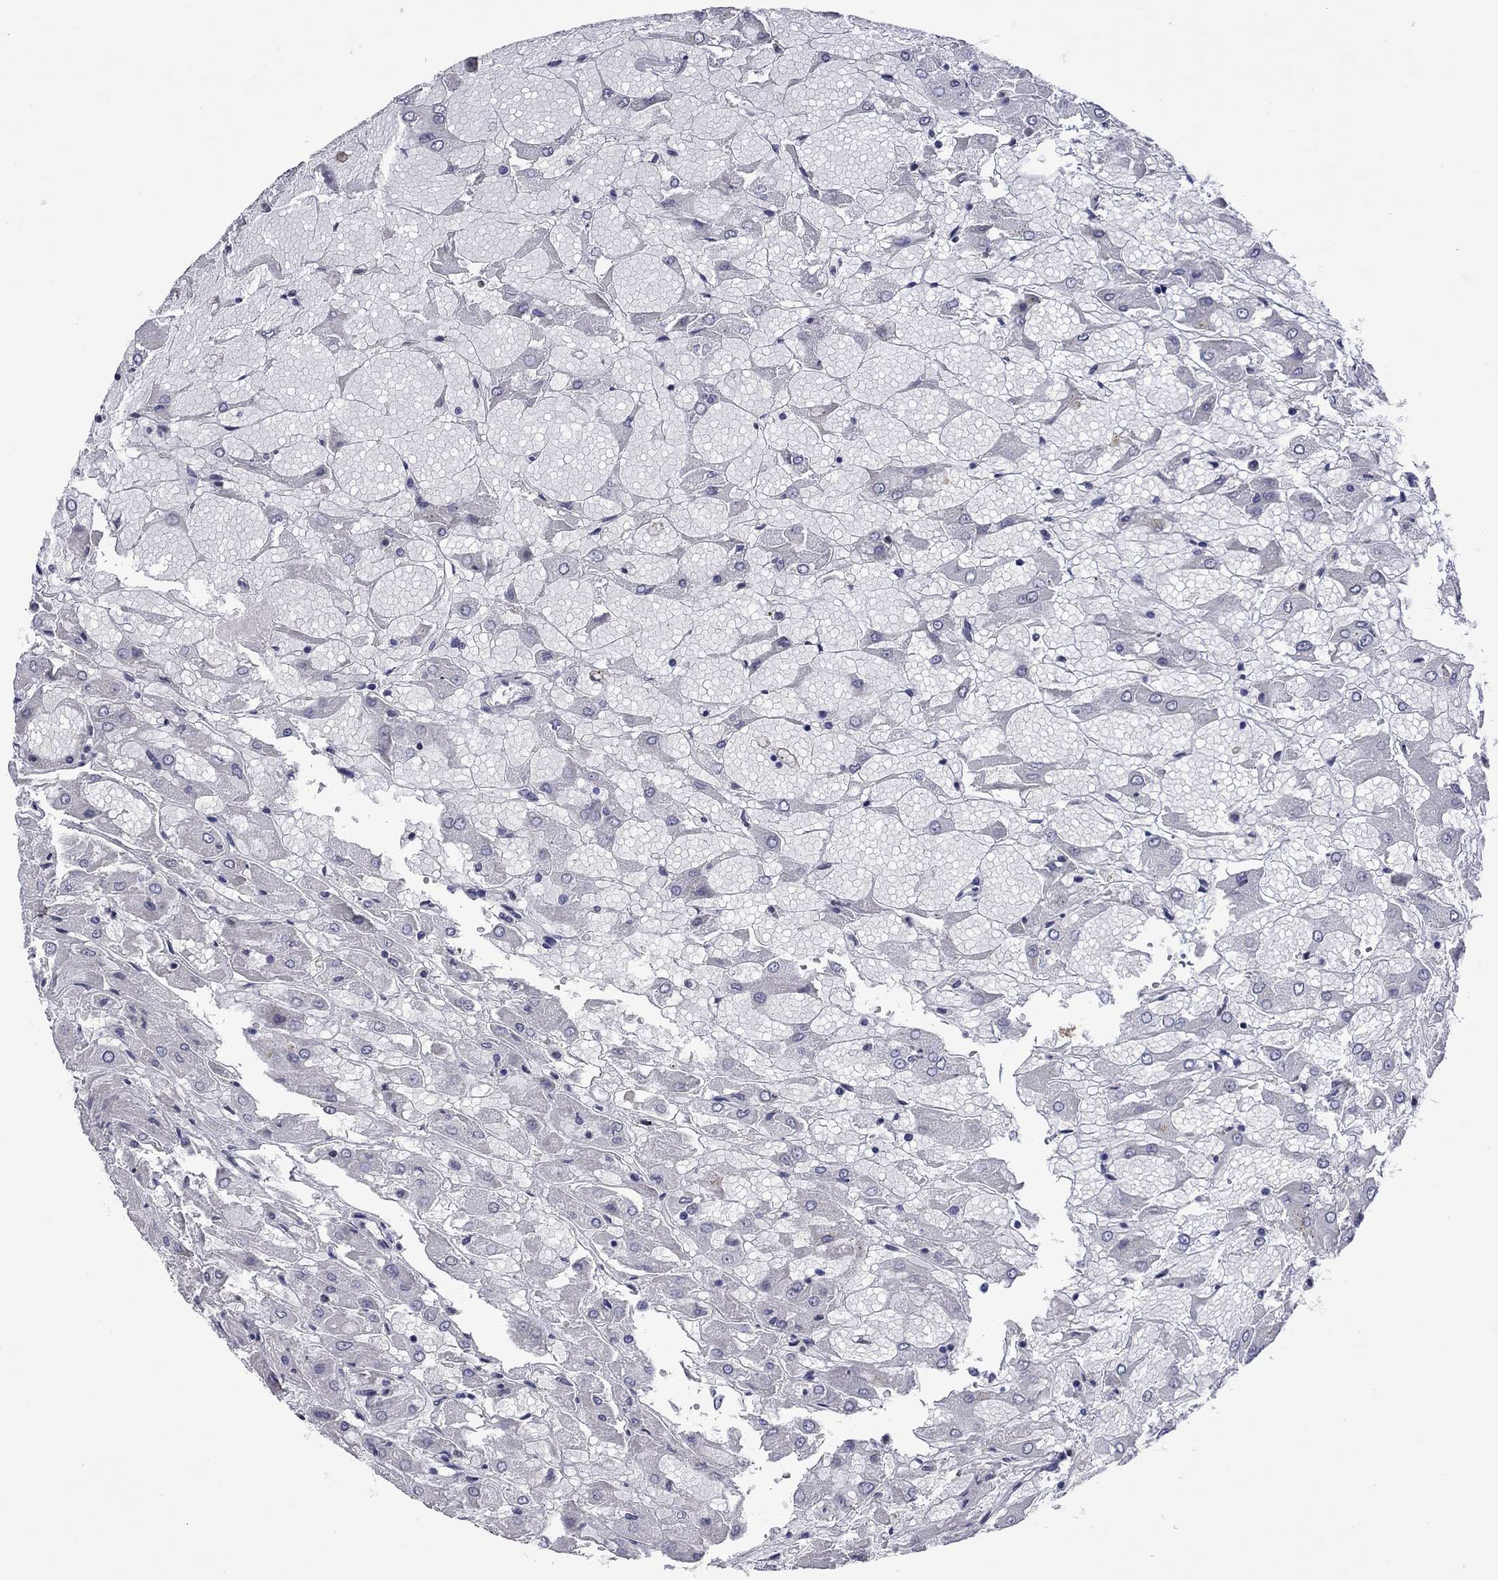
{"staining": {"intensity": "negative", "quantity": "none", "location": "none"}, "tissue": "renal cancer", "cell_type": "Tumor cells", "image_type": "cancer", "snomed": [{"axis": "morphology", "description": "Adenocarcinoma, NOS"}, {"axis": "topography", "description": "Kidney"}], "caption": "Adenocarcinoma (renal) was stained to show a protein in brown. There is no significant expression in tumor cells.", "gene": "CTNNBIP1", "patient": {"sex": "male", "age": 72}}